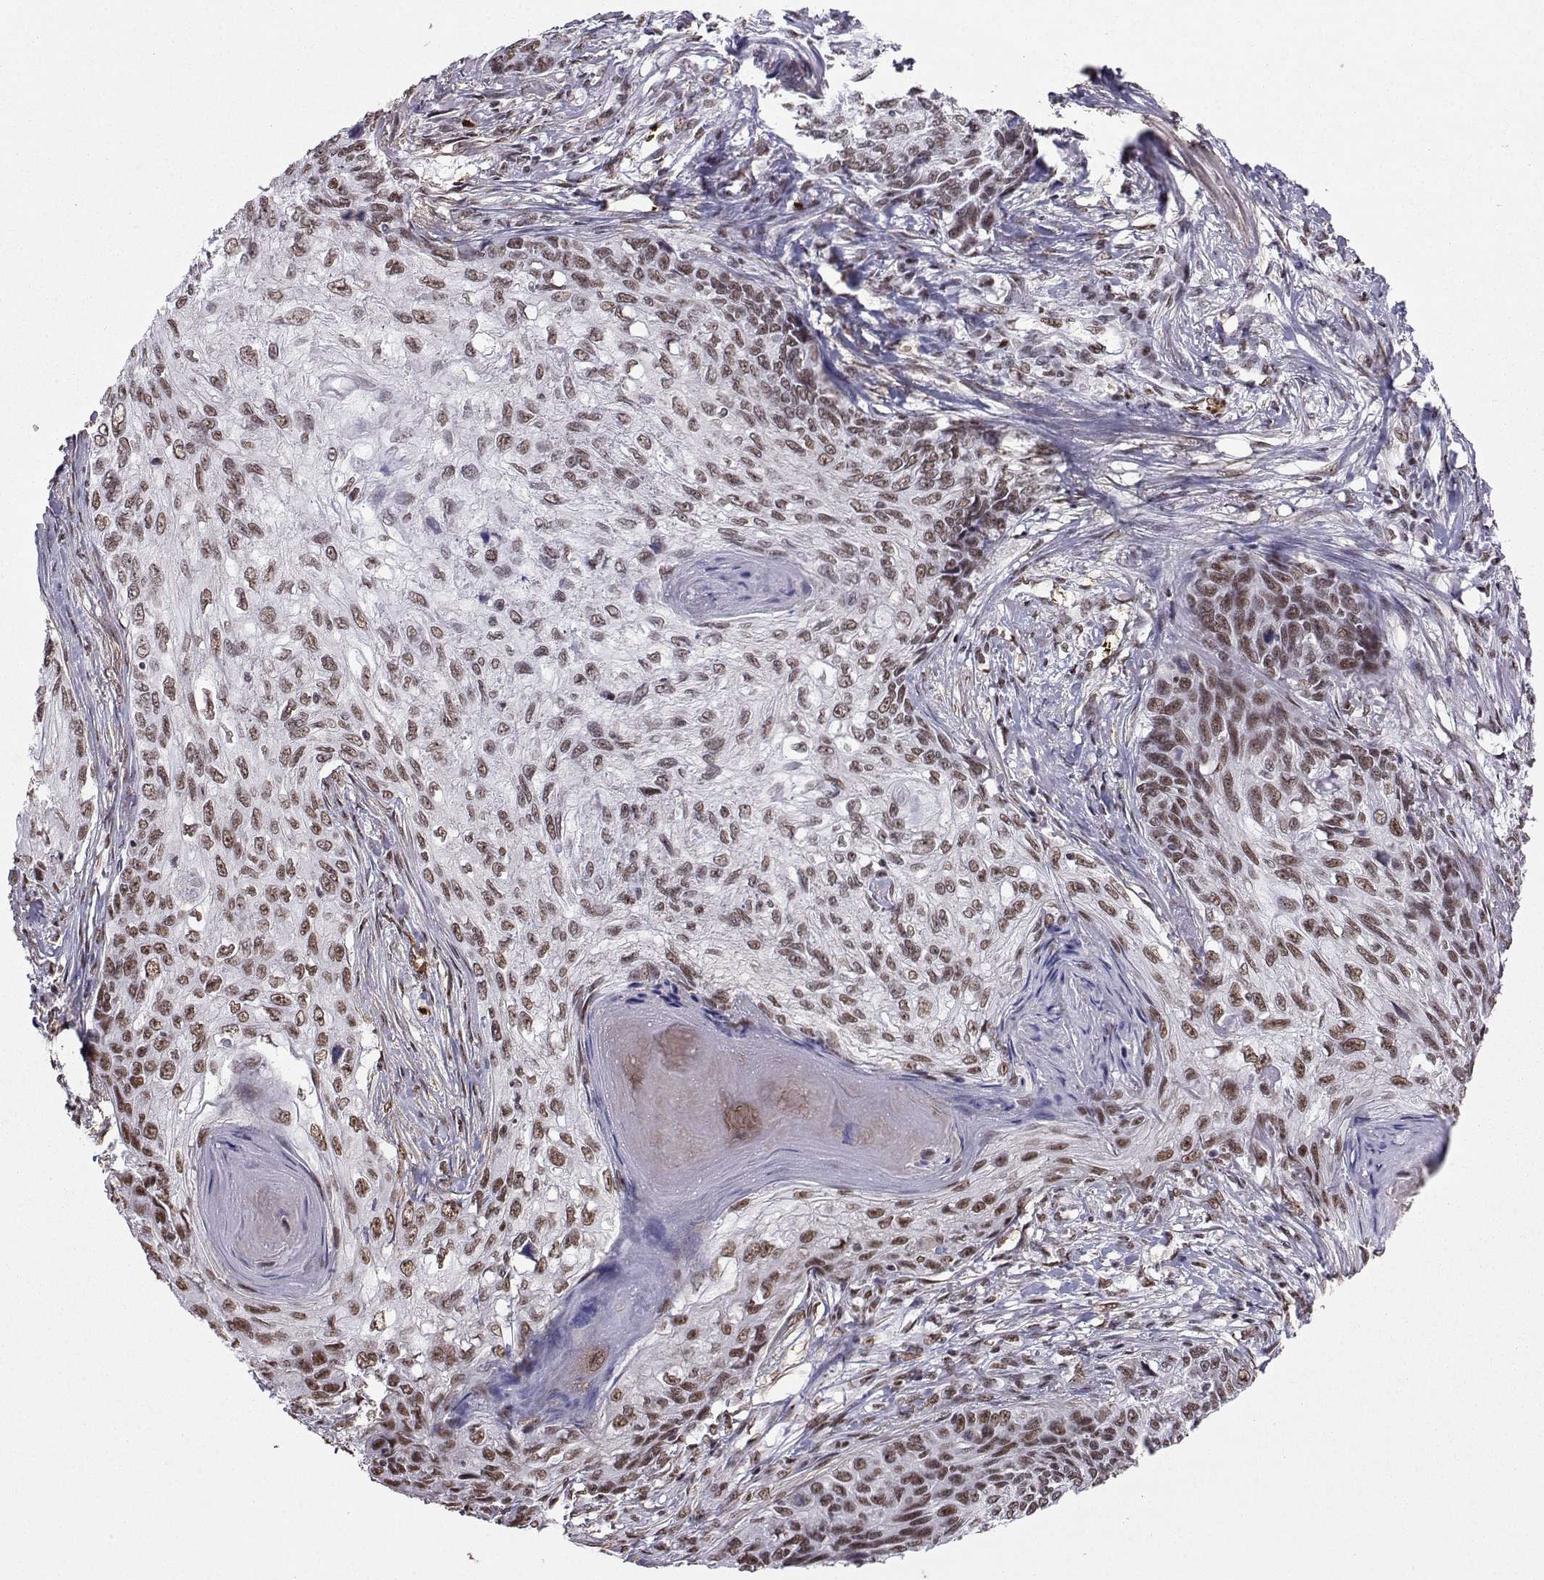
{"staining": {"intensity": "moderate", "quantity": ">75%", "location": "nuclear"}, "tissue": "skin cancer", "cell_type": "Tumor cells", "image_type": "cancer", "snomed": [{"axis": "morphology", "description": "Squamous cell carcinoma, NOS"}, {"axis": "topography", "description": "Skin"}], "caption": "A brown stain highlights moderate nuclear positivity of a protein in skin squamous cell carcinoma tumor cells.", "gene": "CCNK", "patient": {"sex": "male", "age": 92}}